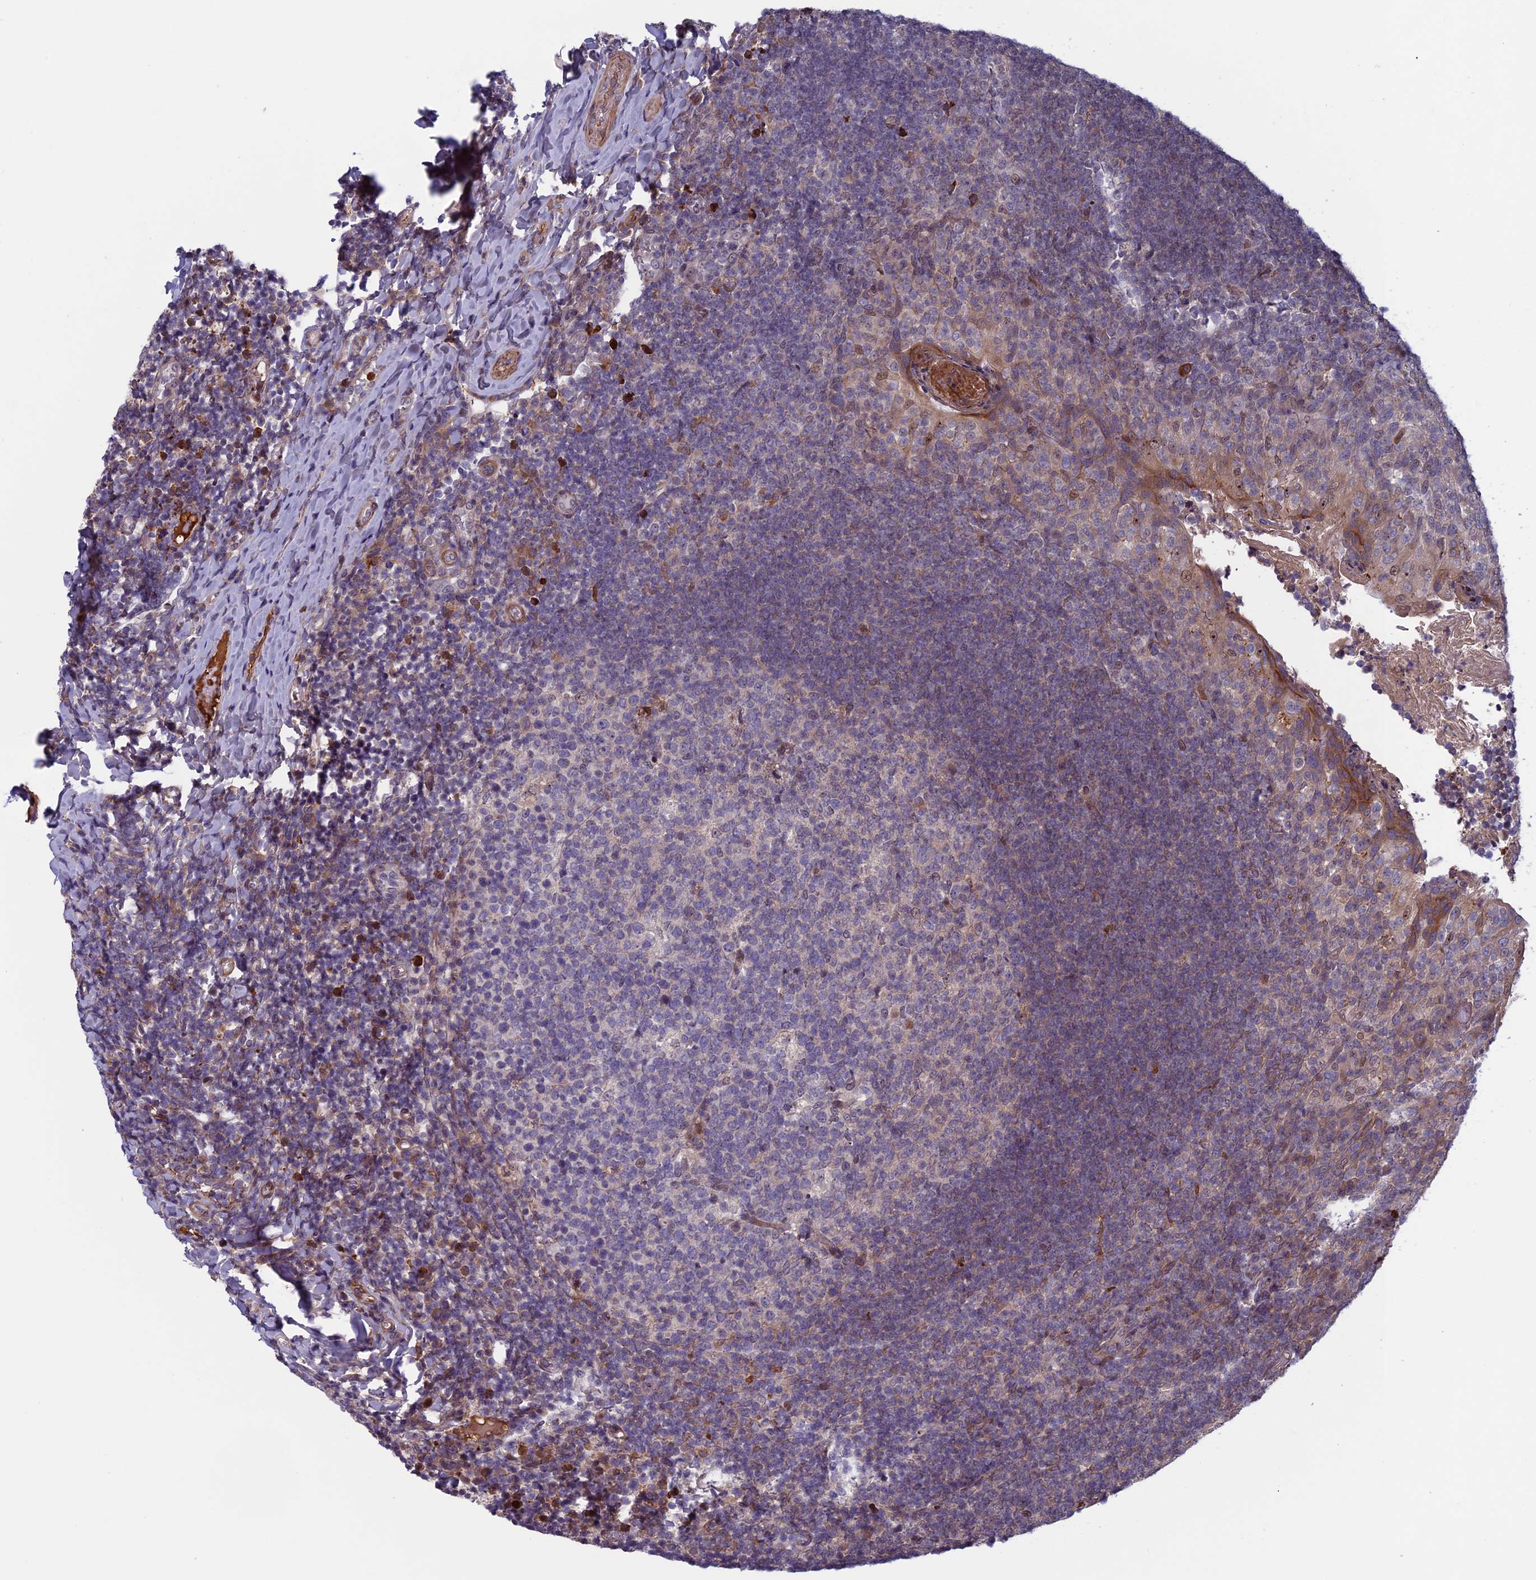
{"staining": {"intensity": "moderate", "quantity": "<25%", "location": "nuclear"}, "tissue": "tonsil", "cell_type": "Germinal center cells", "image_type": "normal", "snomed": [{"axis": "morphology", "description": "Normal tissue, NOS"}, {"axis": "topography", "description": "Tonsil"}], "caption": "This is a micrograph of immunohistochemistry (IHC) staining of unremarkable tonsil, which shows moderate positivity in the nuclear of germinal center cells.", "gene": "FADS1", "patient": {"sex": "female", "age": 10}}